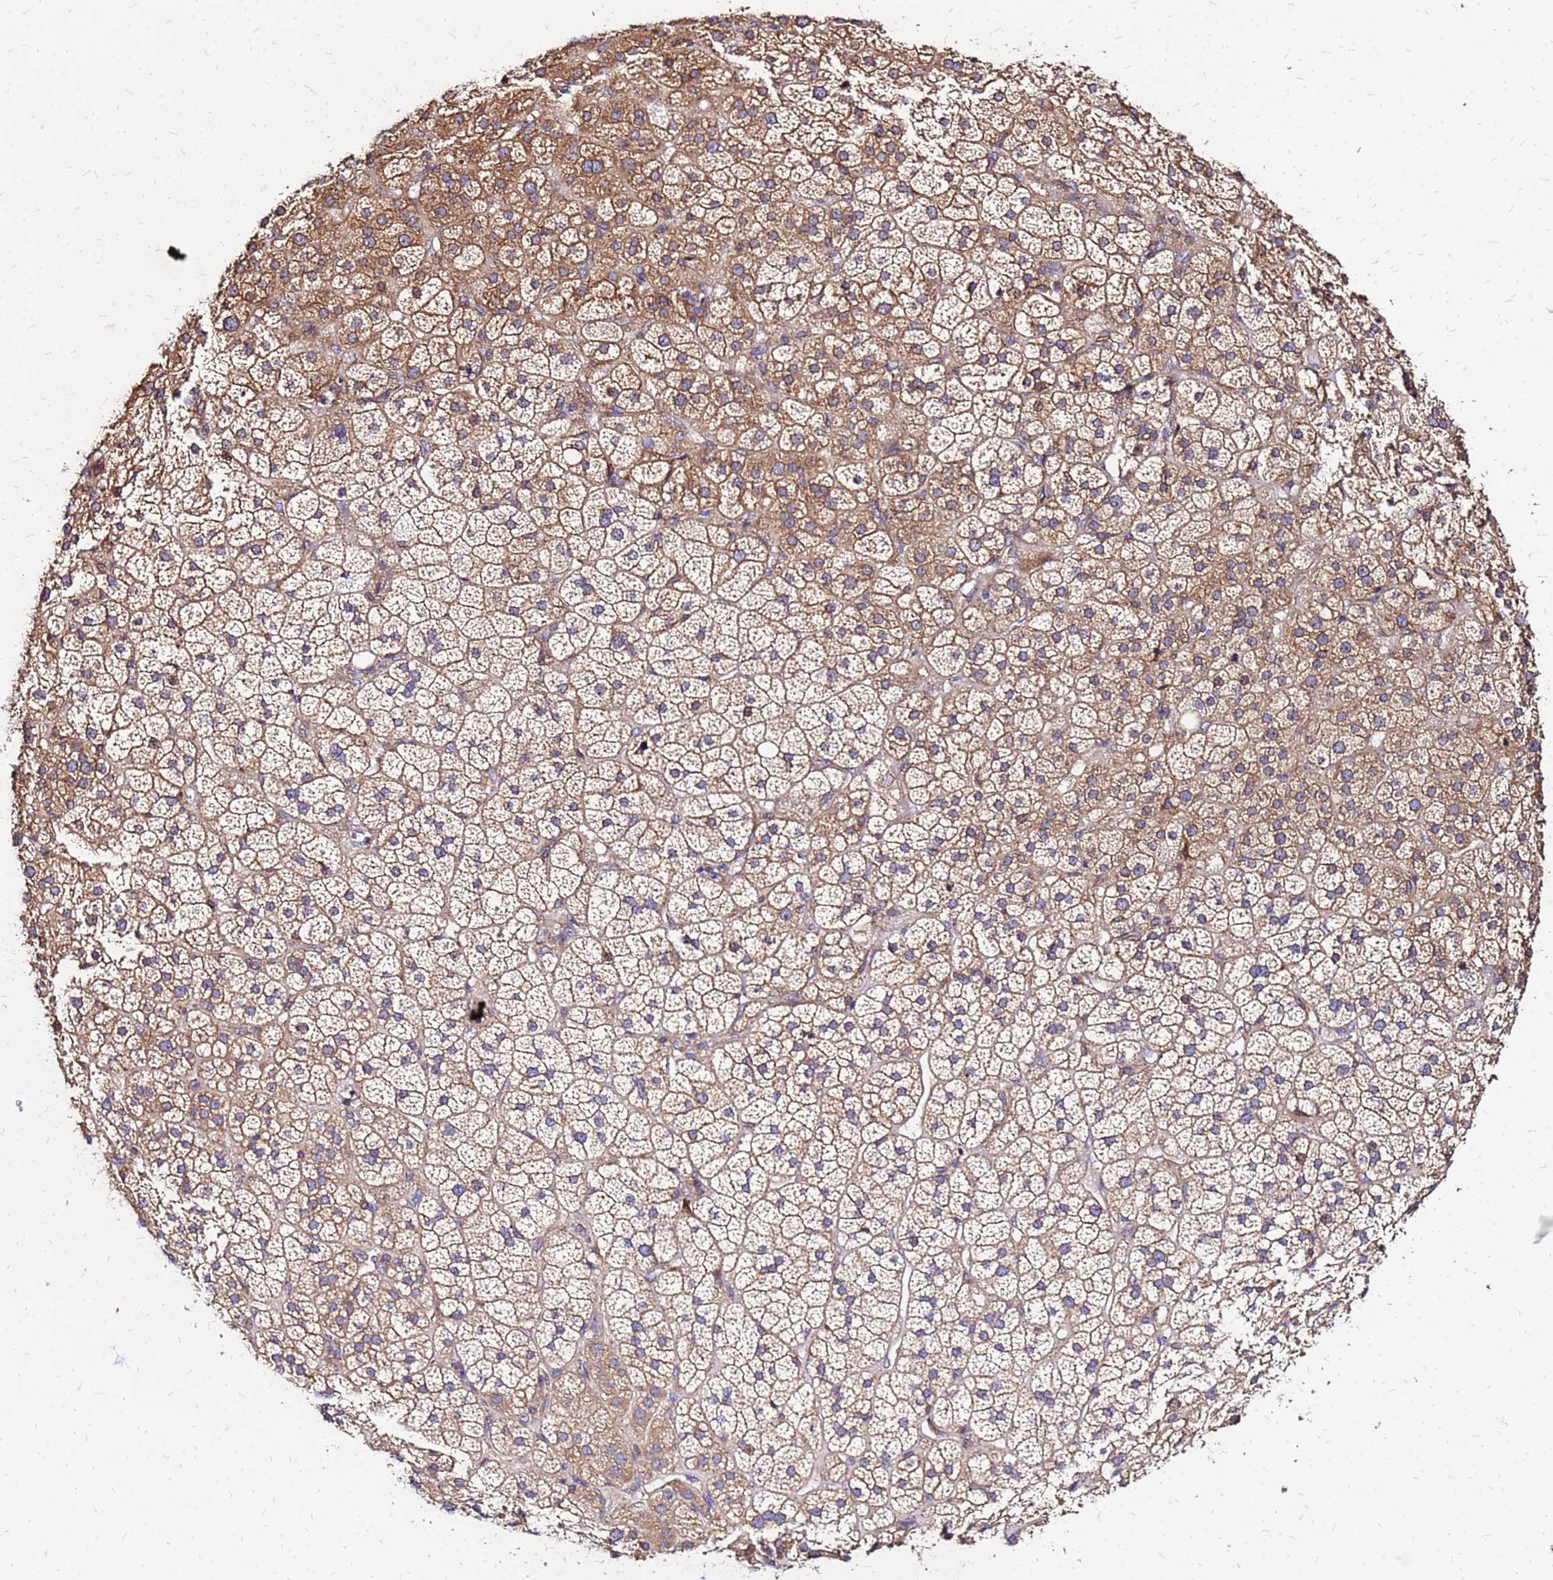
{"staining": {"intensity": "moderate", "quantity": "25%-75%", "location": "cytoplasmic/membranous"}, "tissue": "adrenal gland", "cell_type": "Glandular cells", "image_type": "normal", "snomed": [{"axis": "morphology", "description": "Normal tissue, NOS"}, {"axis": "topography", "description": "Adrenal gland"}], "caption": "Protein expression analysis of unremarkable human adrenal gland reveals moderate cytoplasmic/membranous staining in about 25%-75% of glandular cells. The protein is stained brown, and the nuclei are stained in blue (DAB (3,3'-diaminobenzidine) IHC with brightfield microscopy, high magnification).", "gene": "VMO1", "patient": {"sex": "female", "age": 70}}